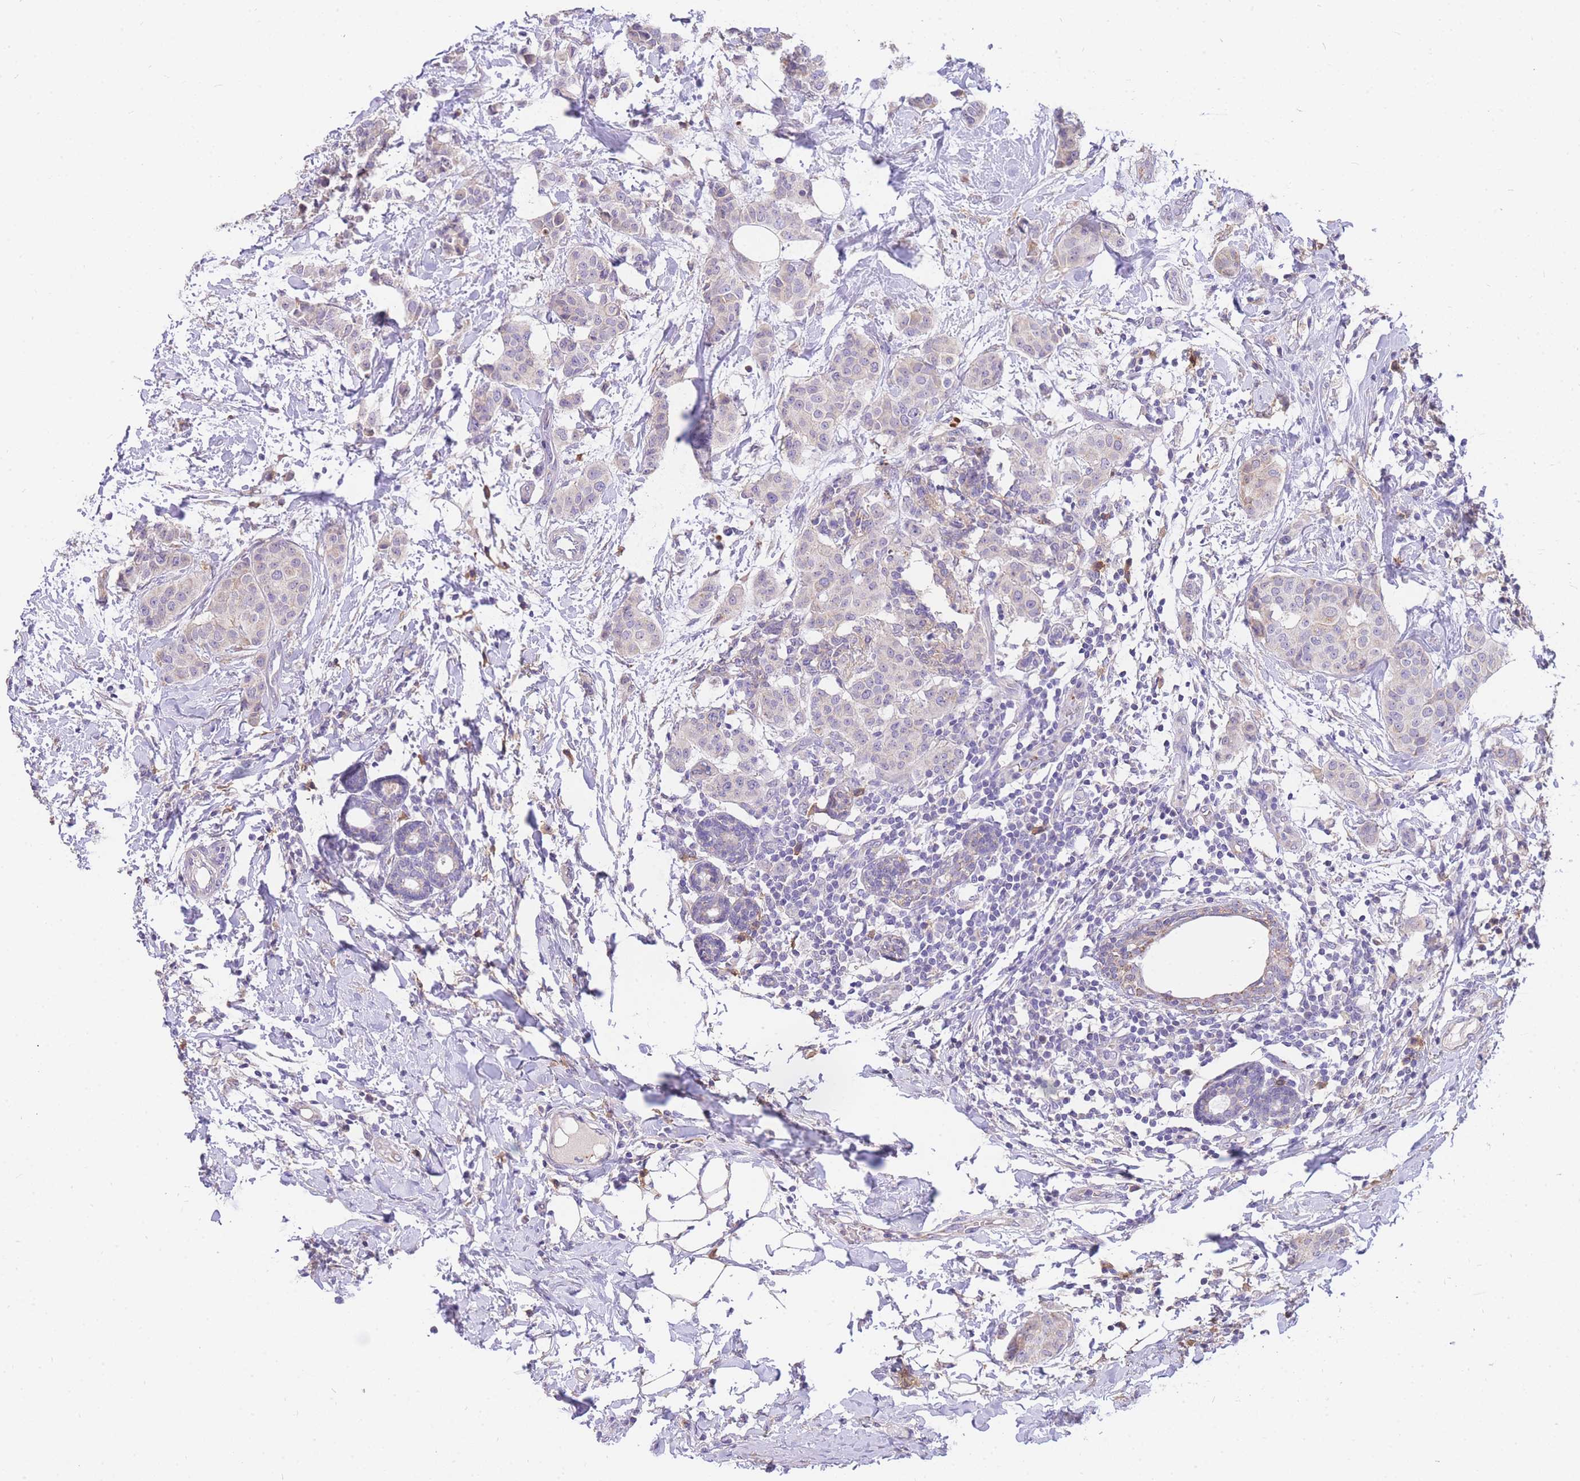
{"staining": {"intensity": "negative", "quantity": "none", "location": "none"}, "tissue": "breast cancer", "cell_type": "Tumor cells", "image_type": "cancer", "snomed": [{"axis": "morphology", "description": "Duct carcinoma"}, {"axis": "topography", "description": "Breast"}], "caption": "Immunohistochemistry histopathology image of neoplastic tissue: human invasive ductal carcinoma (breast) stained with DAB shows no significant protein staining in tumor cells. (Immunohistochemistry (ihc), brightfield microscopy, high magnification).", "gene": "C2orf88", "patient": {"sex": "female", "age": 40}}